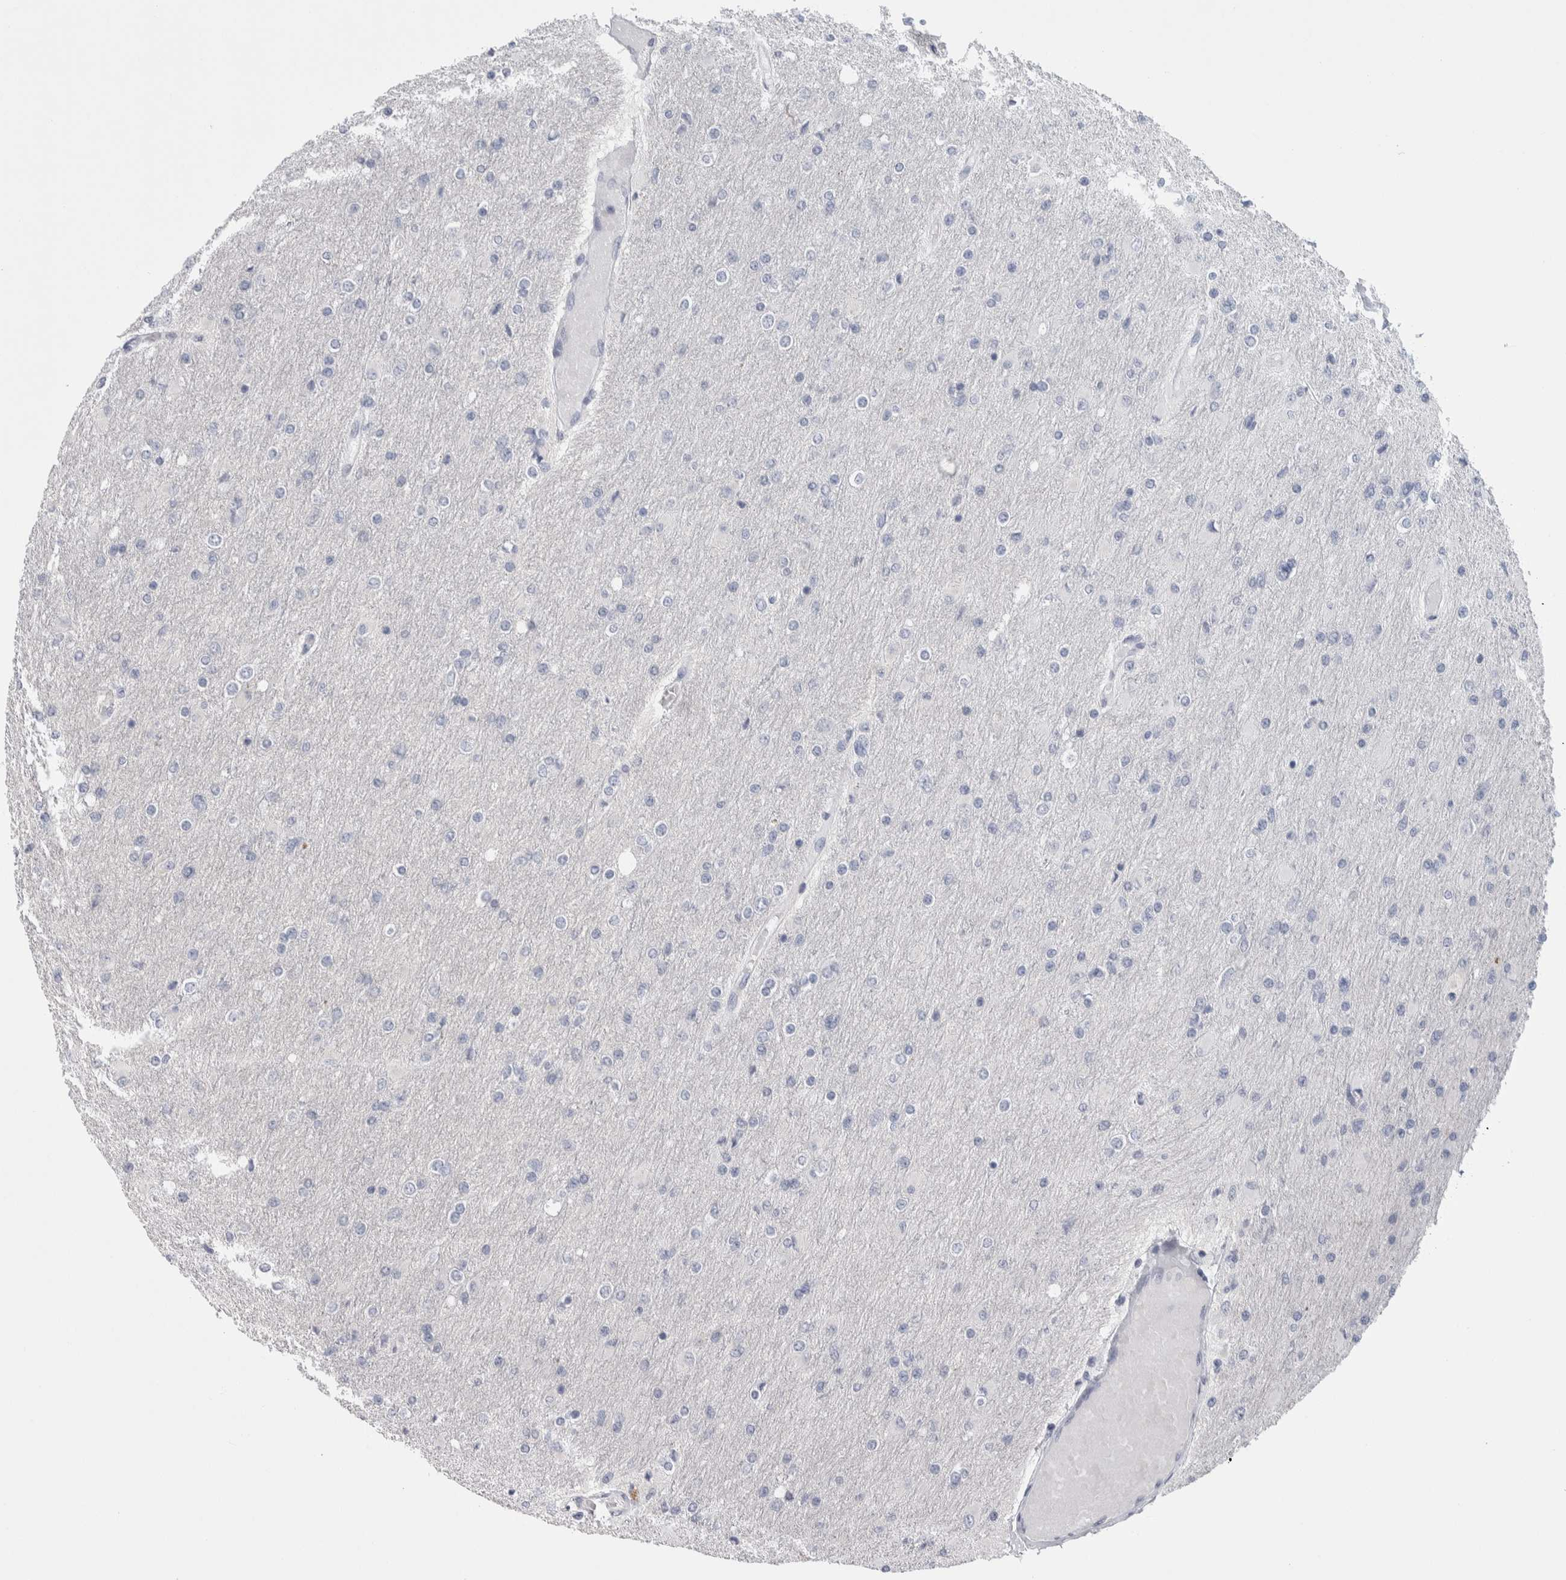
{"staining": {"intensity": "negative", "quantity": "none", "location": "none"}, "tissue": "glioma", "cell_type": "Tumor cells", "image_type": "cancer", "snomed": [{"axis": "morphology", "description": "Glioma, malignant, High grade"}, {"axis": "topography", "description": "Cerebral cortex"}], "caption": "This is a micrograph of immunohistochemistry staining of glioma, which shows no expression in tumor cells.", "gene": "ZNF862", "patient": {"sex": "female", "age": 36}}